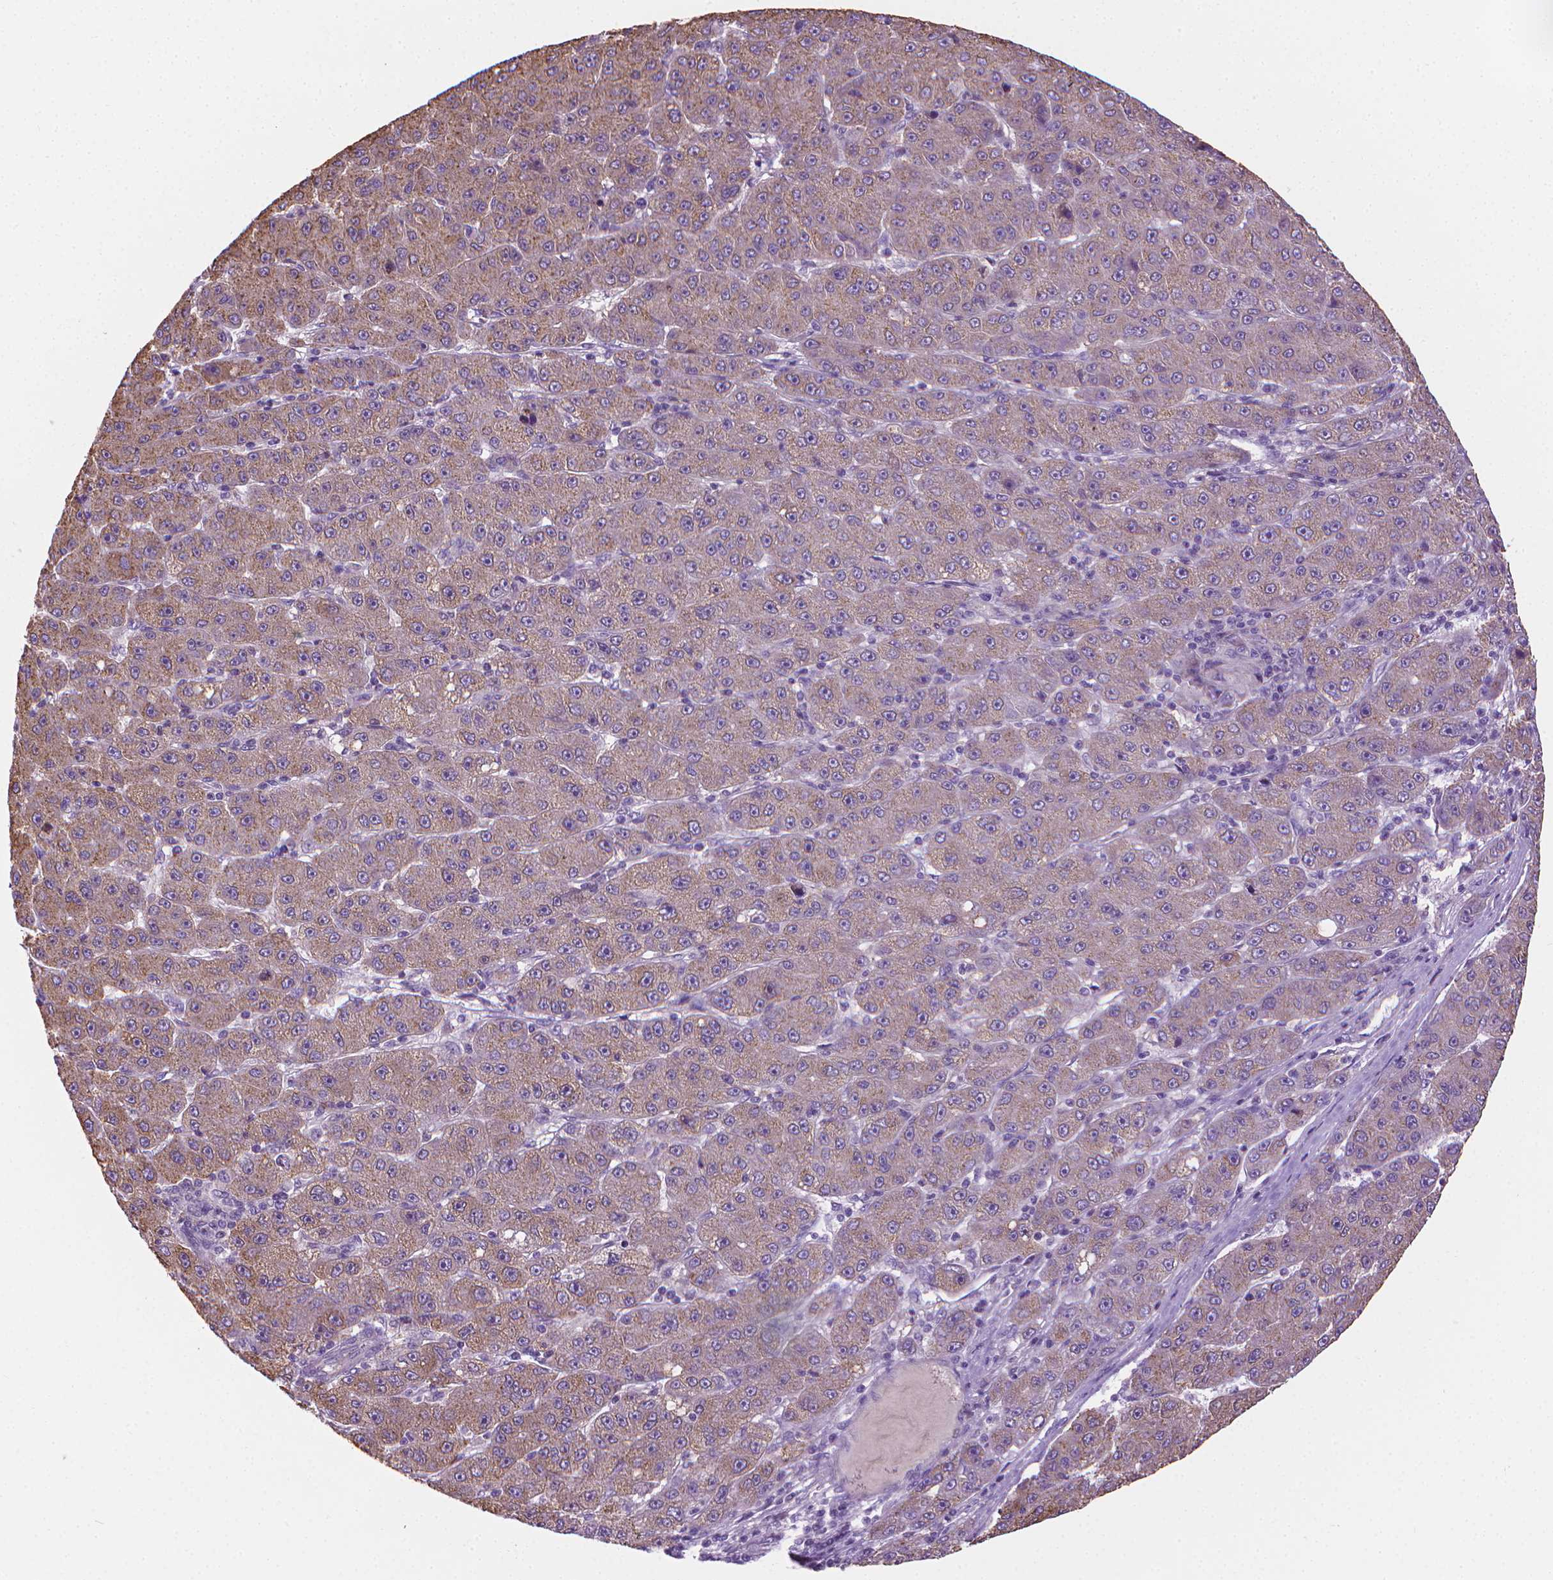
{"staining": {"intensity": "weak", "quantity": "<25%", "location": "cytoplasmic/membranous"}, "tissue": "liver cancer", "cell_type": "Tumor cells", "image_type": "cancer", "snomed": [{"axis": "morphology", "description": "Carcinoma, Hepatocellular, NOS"}, {"axis": "topography", "description": "Liver"}], "caption": "Micrograph shows no significant protein positivity in tumor cells of liver hepatocellular carcinoma.", "gene": "SLC51B", "patient": {"sex": "male", "age": 67}}